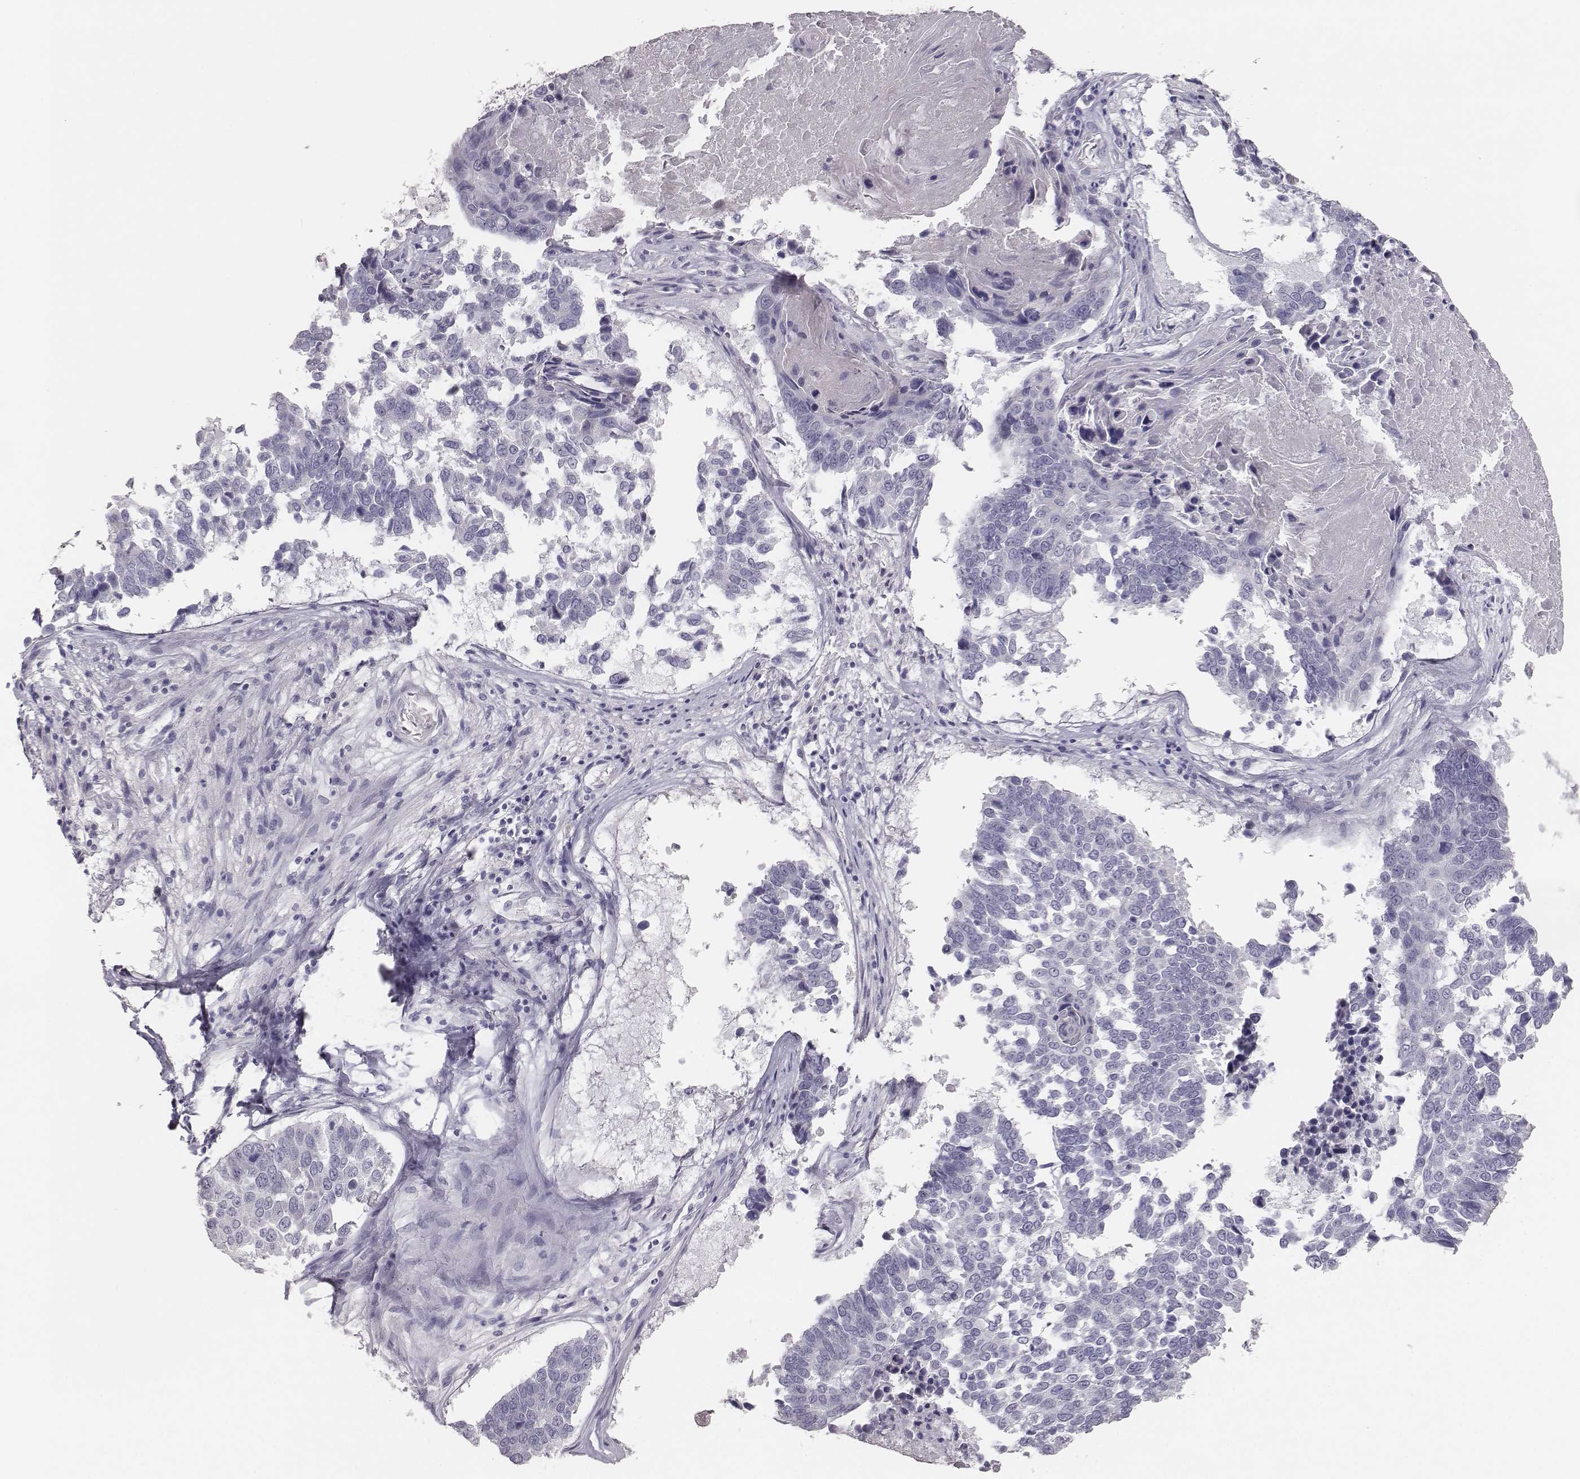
{"staining": {"intensity": "negative", "quantity": "none", "location": "none"}, "tissue": "lung cancer", "cell_type": "Tumor cells", "image_type": "cancer", "snomed": [{"axis": "morphology", "description": "Squamous cell carcinoma, NOS"}, {"axis": "topography", "description": "Lung"}], "caption": "Tumor cells are negative for brown protein staining in lung cancer (squamous cell carcinoma).", "gene": "MYH6", "patient": {"sex": "male", "age": 73}}